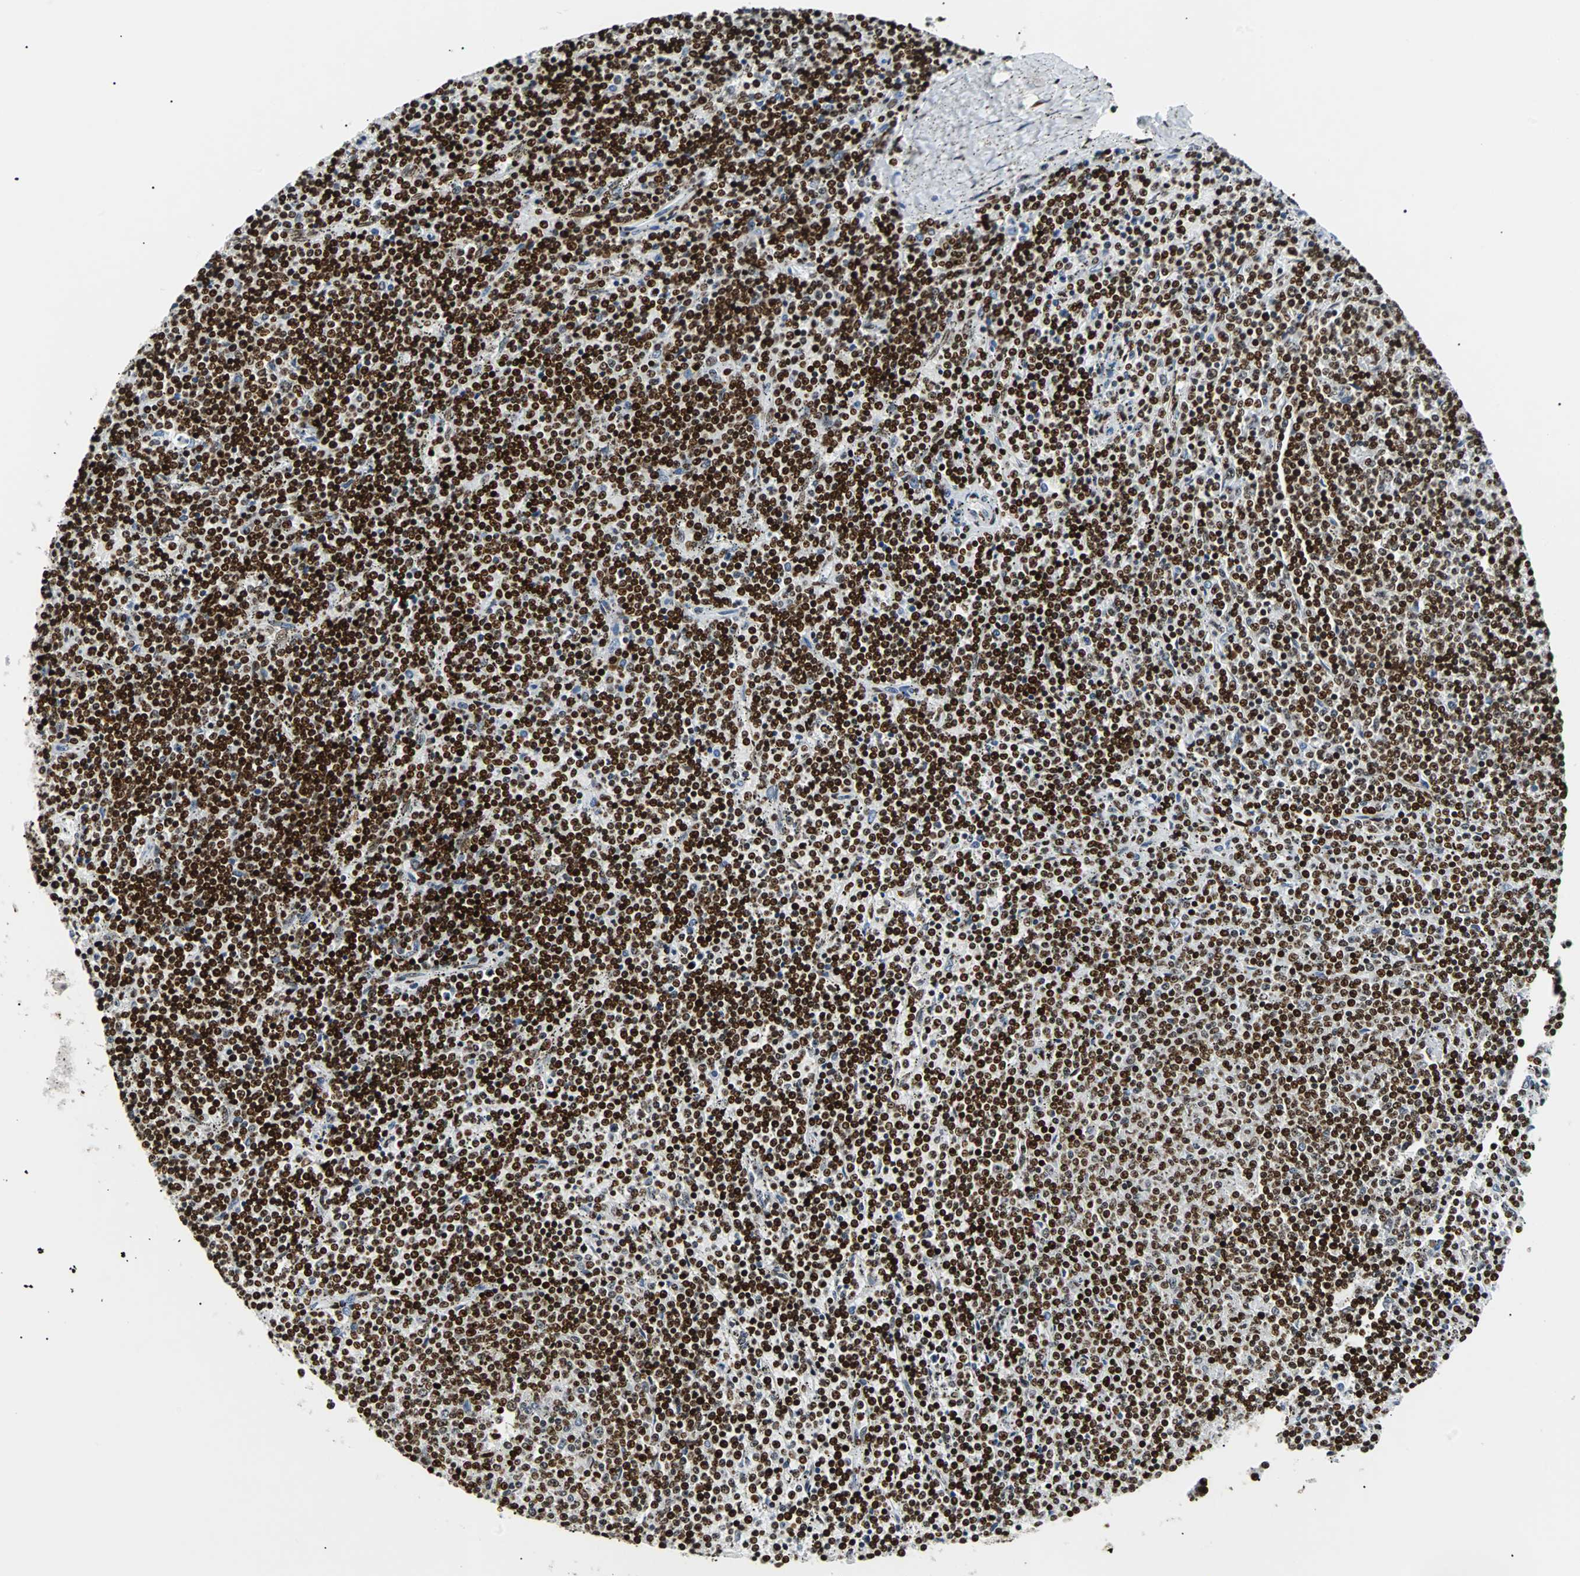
{"staining": {"intensity": "strong", "quantity": ">75%", "location": "nuclear"}, "tissue": "lymphoma", "cell_type": "Tumor cells", "image_type": "cancer", "snomed": [{"axis": "morphology", "description": "Malignant lymphoma, non-Hodgkin's type, Low grade"}, {"axis": "topography", "description": "Spleen"}], "caption": "Lymphoma stained with DAB IHC exhibits high levels of strong nuclear positivity in about >75% of tumor cells. (brown staining indicates protein expression, while blue staining denotes nuclei).", "gene": "ZNF131", "patient": {"sex": "female", "age": 50}}